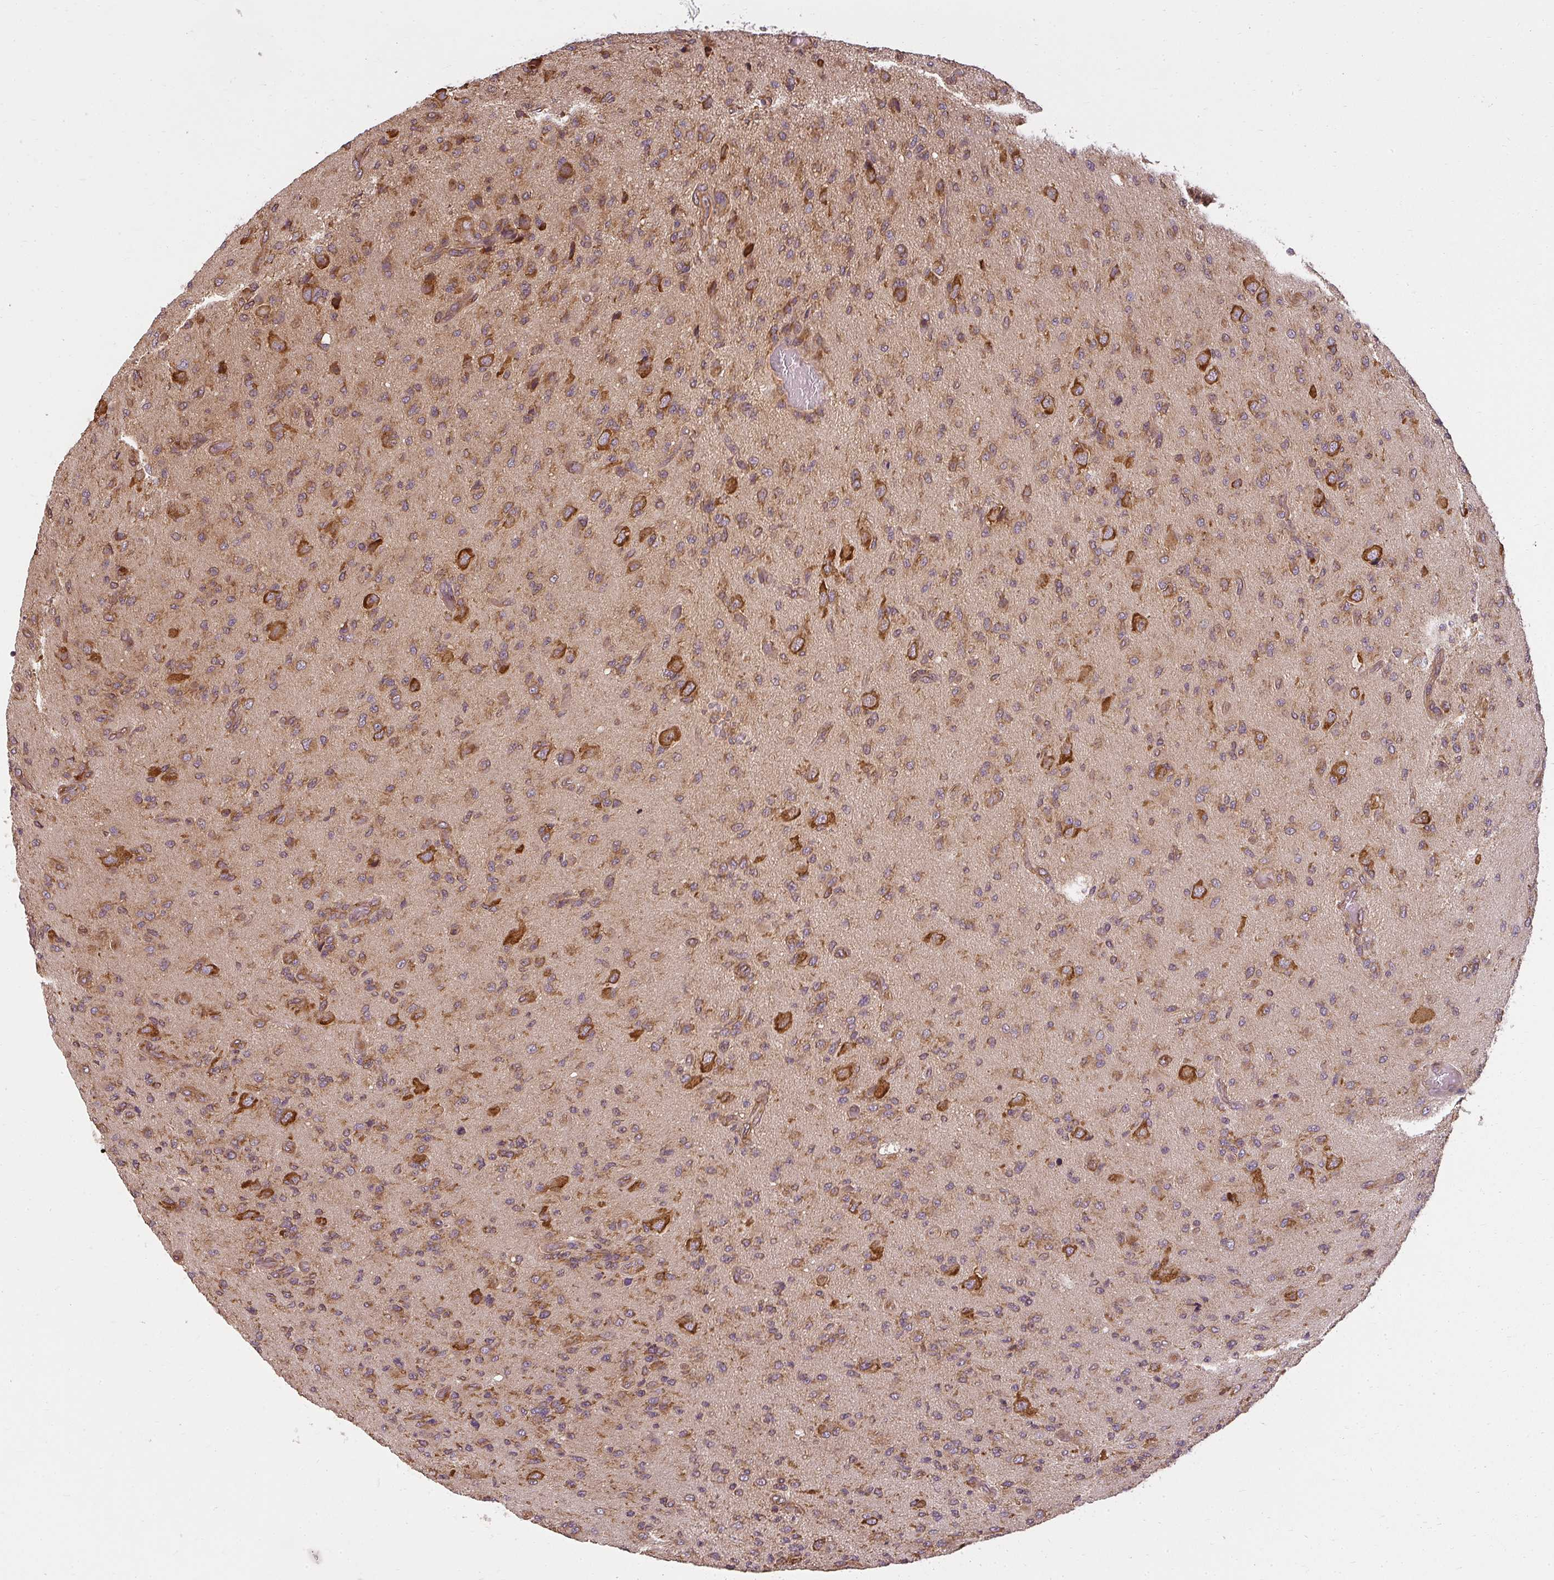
{"staining": {"intensity": "moderate", "quantity": ">75%", "location": "cytoplasmic/membranous"}, "tissue": "glioma", "cell_type": "Tumor cells", "image_type": "cancer", "snomed": [{"axis": "morphology", "description": "Glioma, malignant, High grade"}, {"axis": "topography", "description": "Brain"}], "caption": "There is medium levels of moderate cytoplasmic/membranous positivity in tumor cells of glioma, as demonstrated by immunohistochemical staining (brown color).", "gene": "RPL24", "patient": {"sex": "male", "age": 36}}